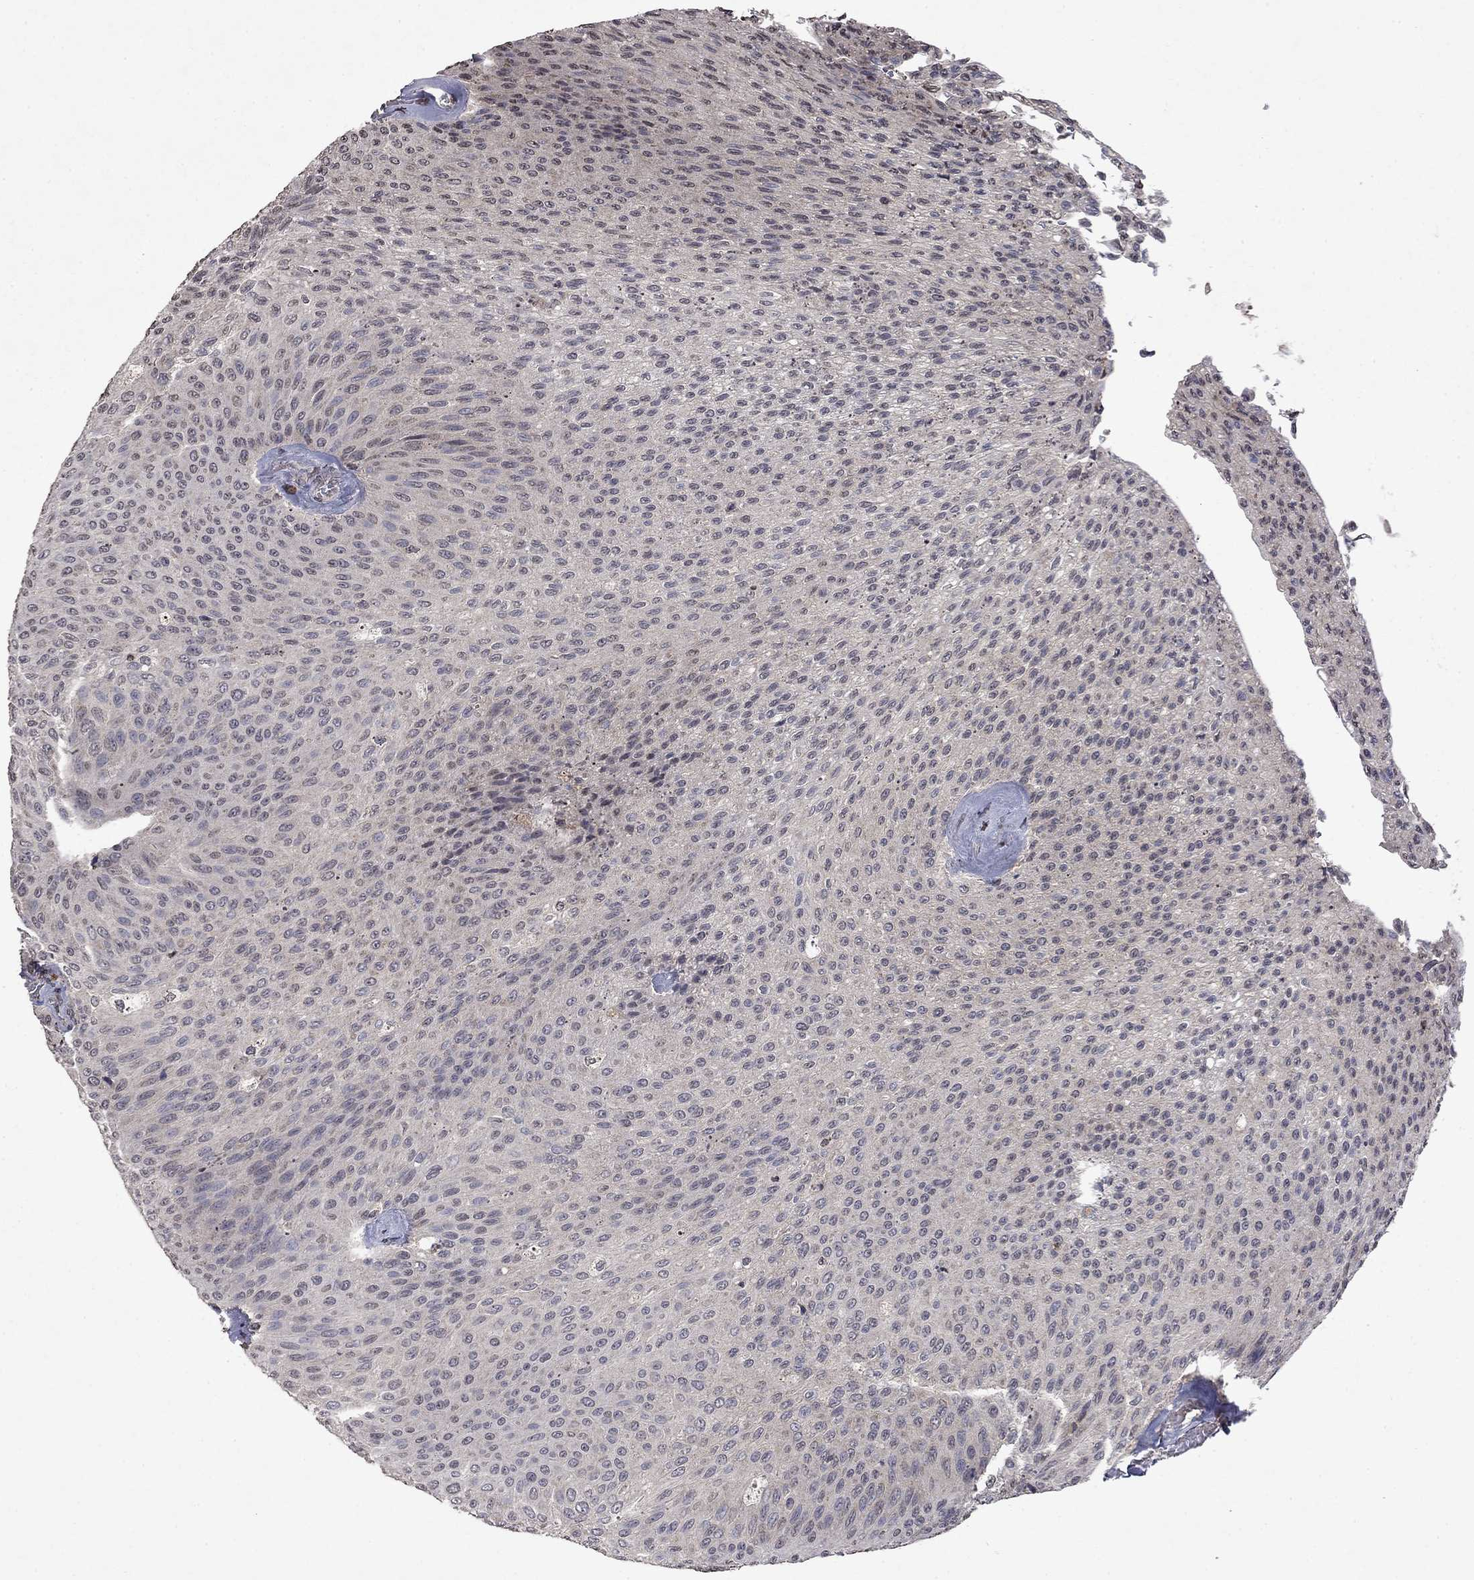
{"staining": {"intensity": "negative", "quantity": "none", "location": "none"}, "tissue": "urothelial cancer", "cell_type": "Tumor cells", "image_type": "cancer", "snomed": [{"axis": "morphology", "description": "Urothelial carcinoma, Low grade"}, {"axis": "topography", "description": "Ureter, NOS"}, {"axis": "topography", "description": "Urinary bladder"}], "caption": "Immunohistochemical staining of urothelial cancer shows no significant positivity in tumor cells.", "gene": "TTC38", "patient": {"sex": "male", "age": 78}}